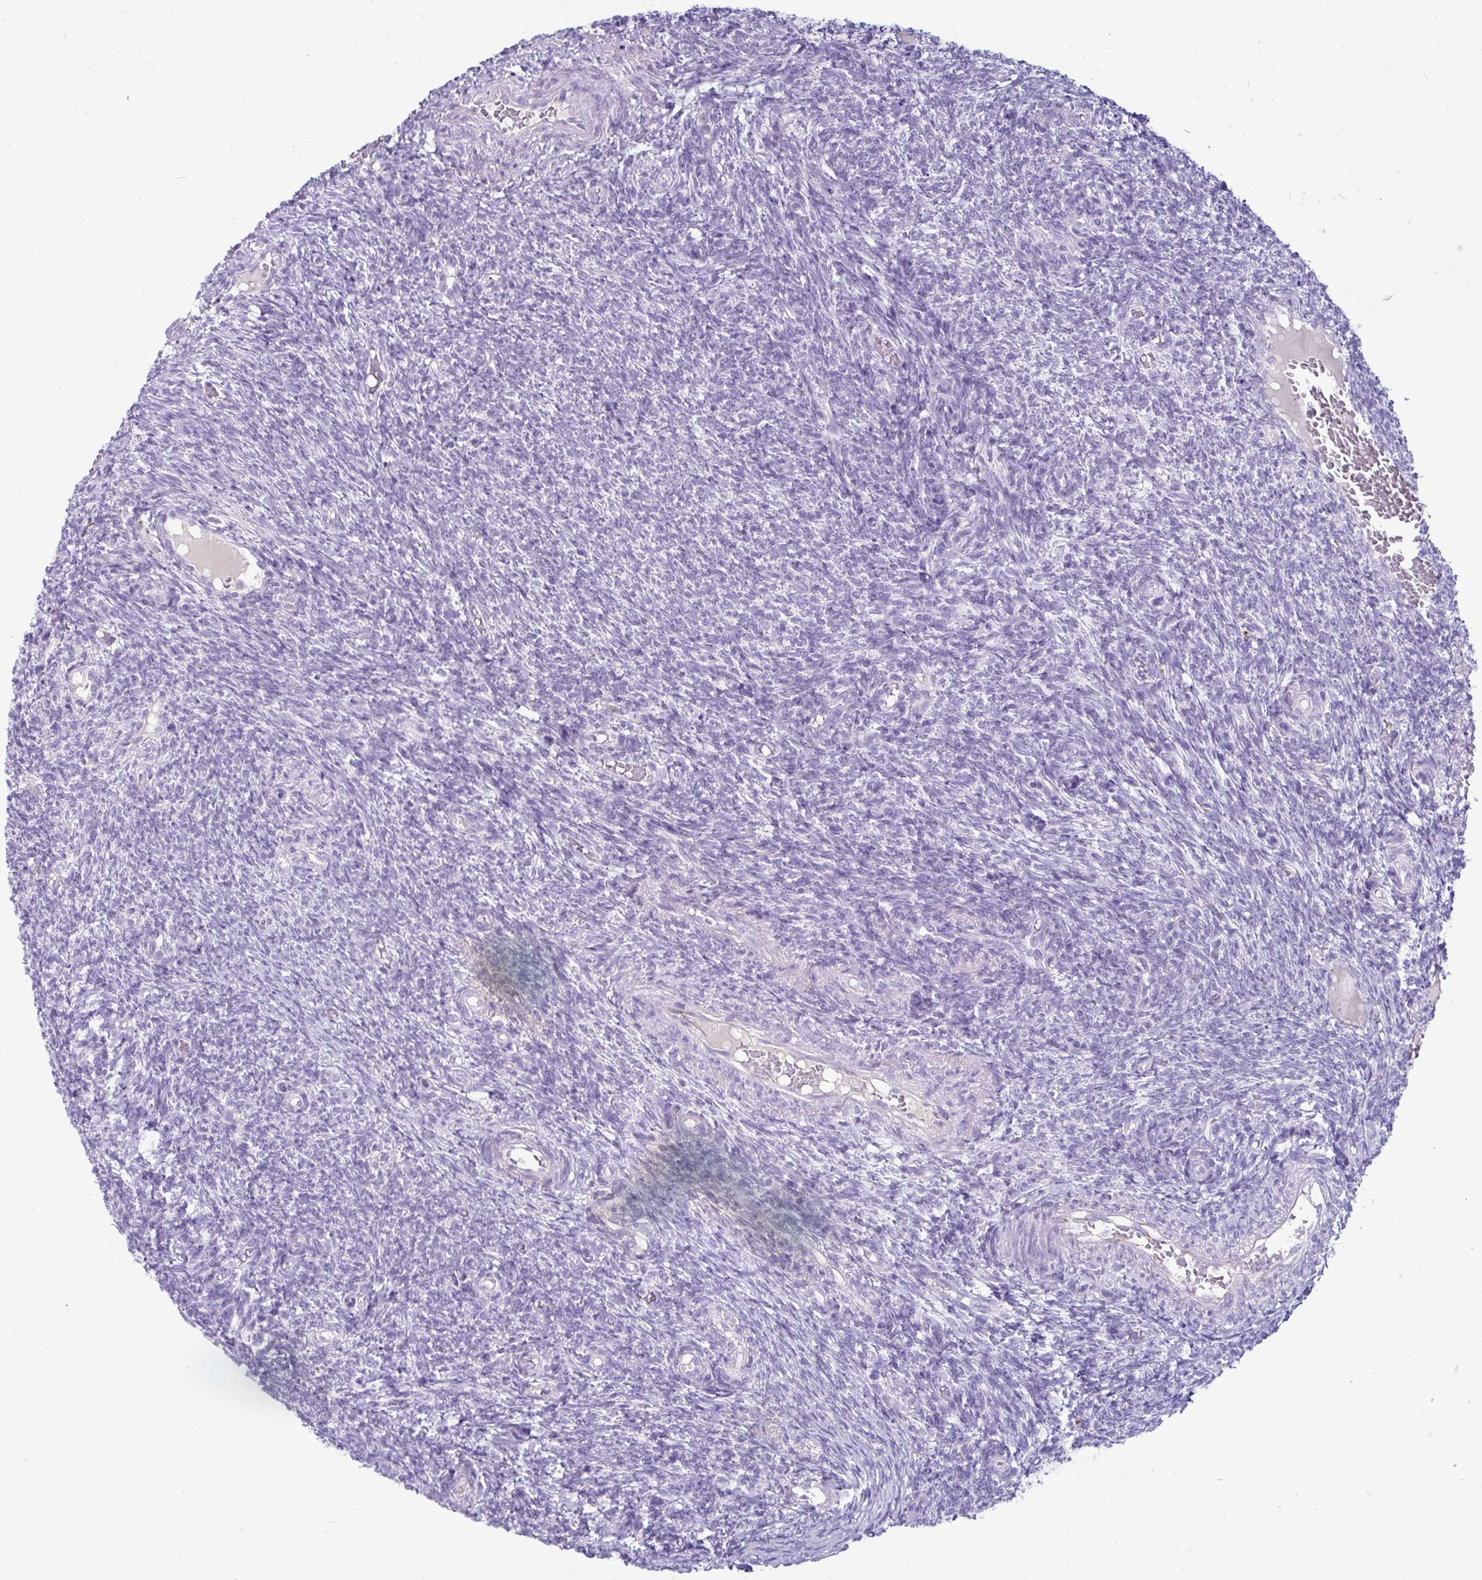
{"staining": {"intensity": "negative", "quantity": "none", "location": "none"}, "tissue": "ovary", "cell_type": "Follicle cells", "image_type": "normal", "snomed": [{"axis": "morphology", "description": "Normal tissue, NOS"}, {"axis": "topography", "description": "Ovary"}], "caption": "Immunohistochemical staining of benign ovary shows no significant staining in follicle cells.", "gene": "CTSZ", "patient": {"sex": "female", "age": 39}}